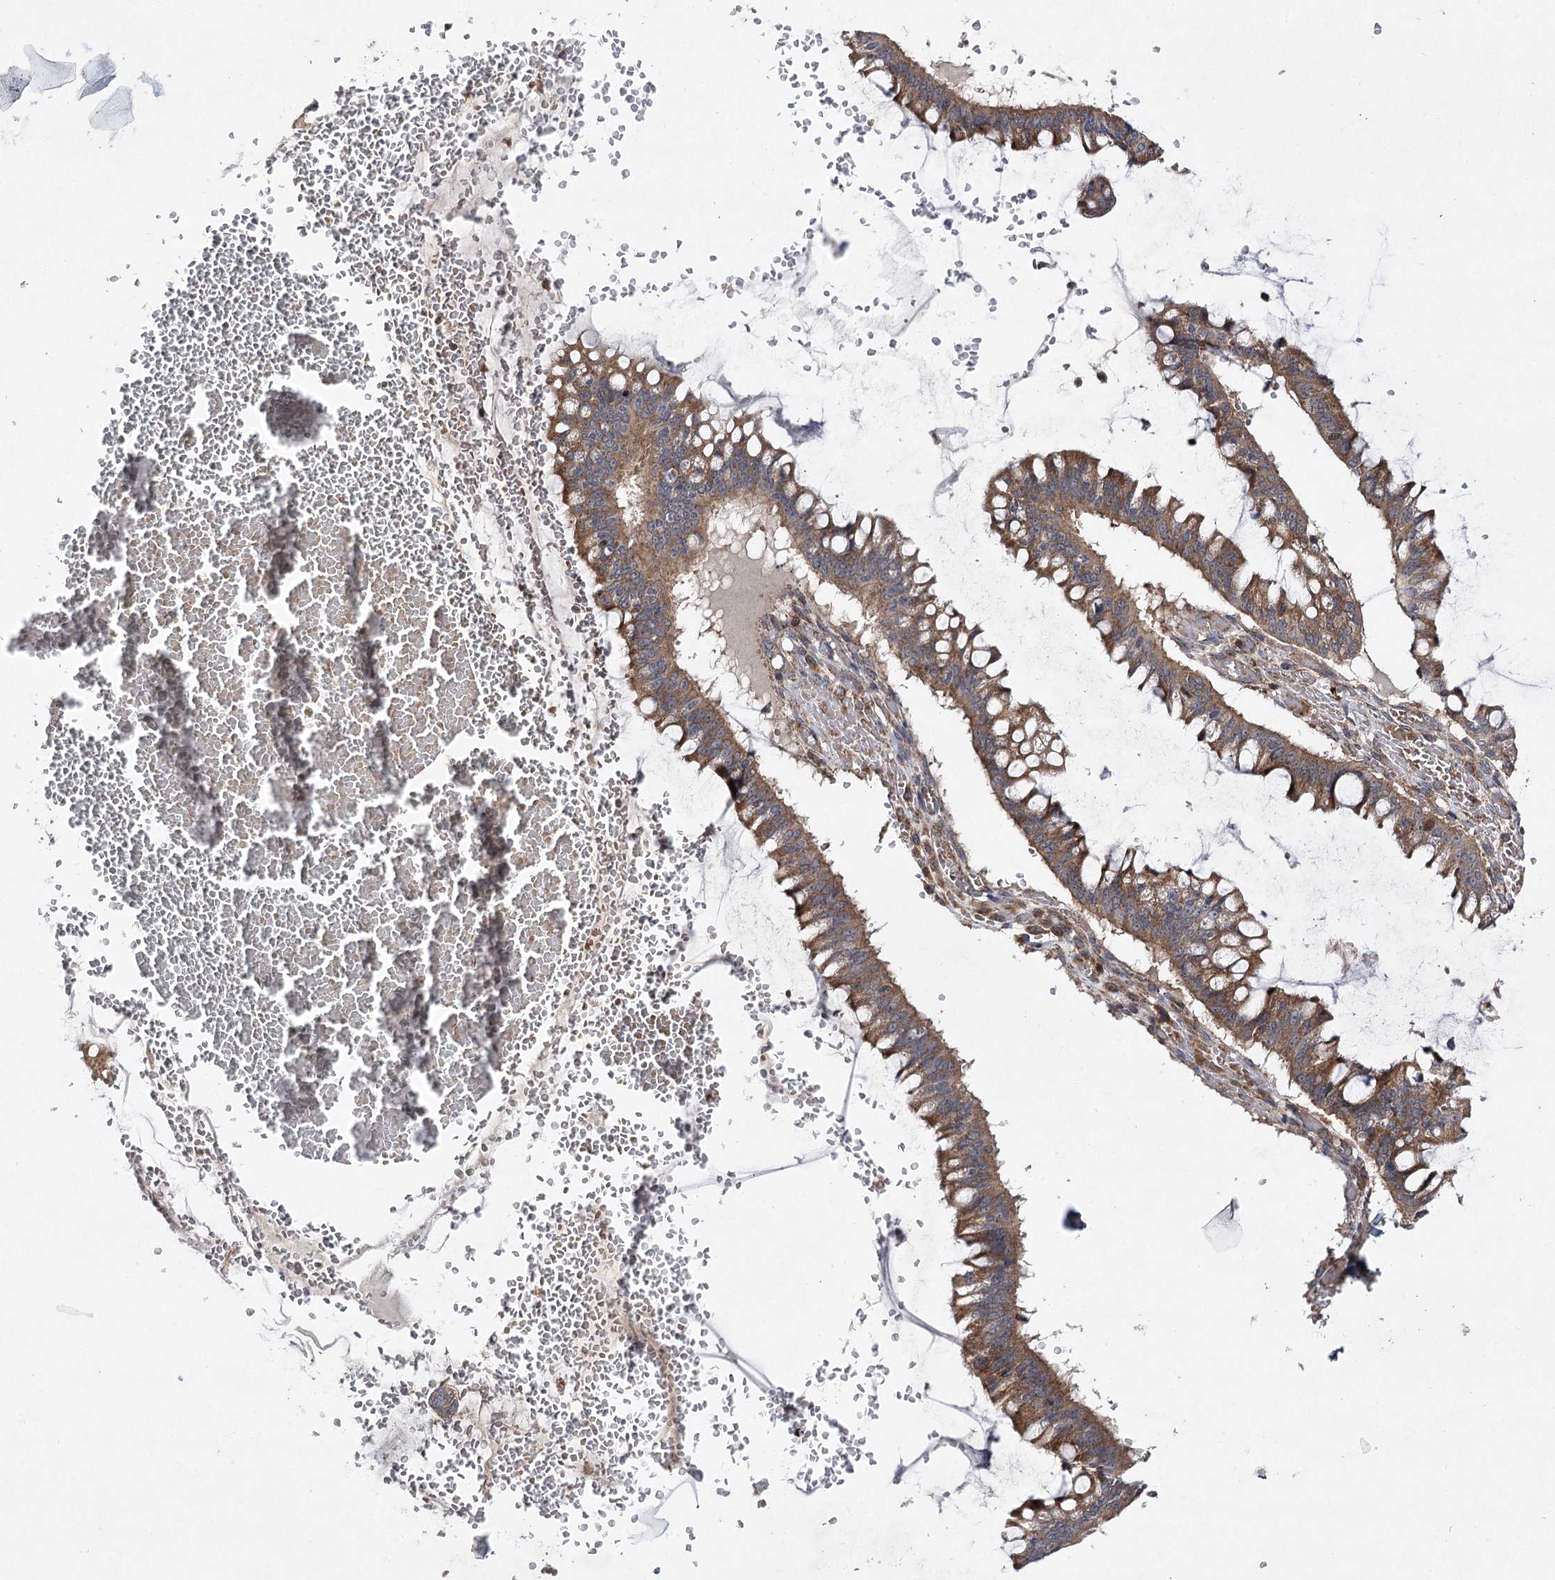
{"staining": {"intensity": "moderate", "quantity": ">75%", "location": "cytoplasmic/membranous"}, "tissue": "ovarian cancer", "cell_type": "Tumor cells", "image_type": "cancer", "snomed": [{"axis": "morphology", "description": "Cystadenocarcinoma, mucinous, NOS"}, {"axis": "topography", "description": "Ovary"}], "caption": "The immunohistochemical stain labels moderate cytoplasmic/membranous expression in tumor cells of mucinous cystadenocarcinoma (ovarian) tissue.", "gene": "DNAJC13", "patient": {"sex": "female", "age": 73}}